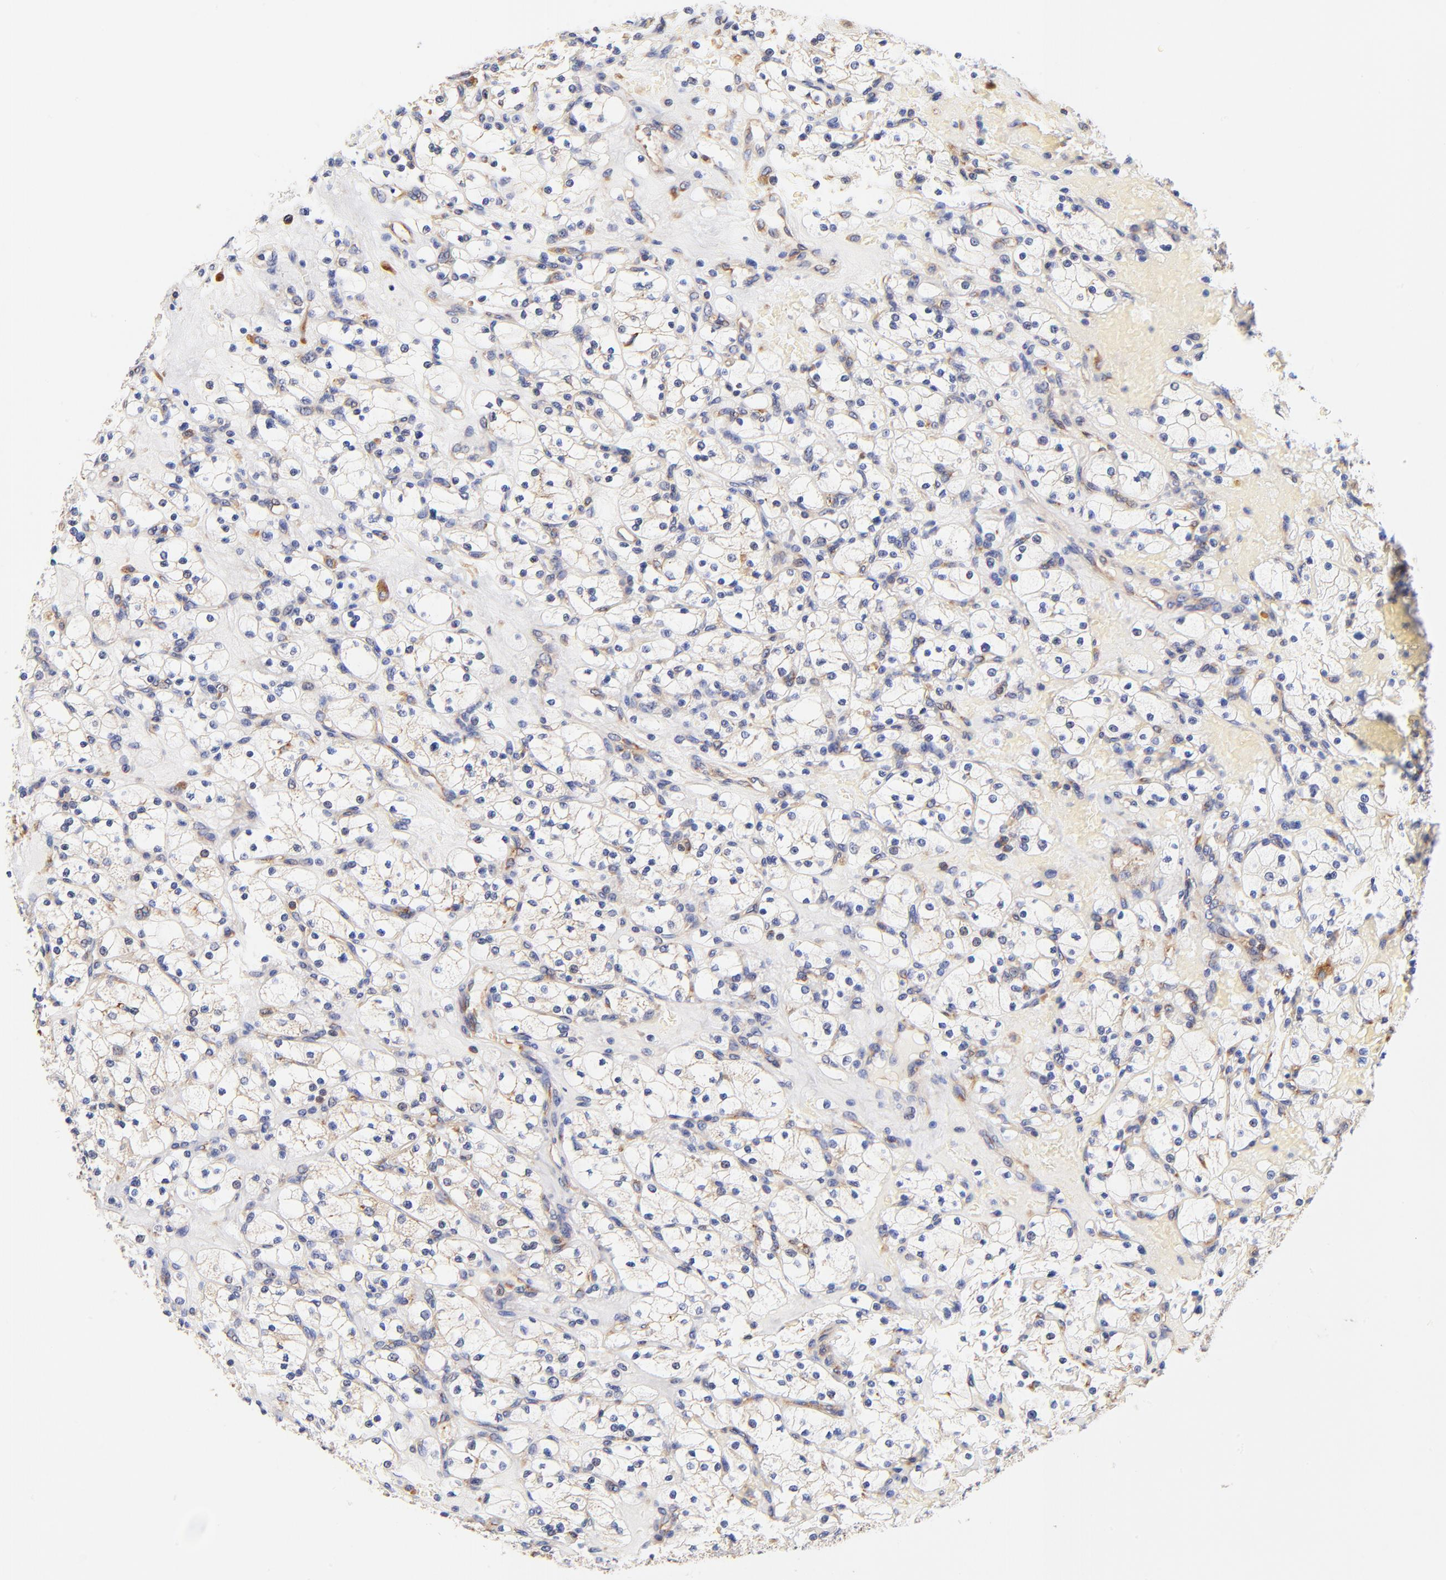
{"staining": {"intensity": "moderate", "quantity": "25%-75%", "location": "cytoplasmic/membranous"}, "tissue": "renal cancer", "cell_type": "Tumor cells", "image_type": "cancer", "snomed": [{"axis": "morphology", "description": "Adenocarcinoma, NOS"}, {"axis": "topography", "description": "Kidney"}], "caption": "Moderate cytoplasmic/membranous staining is seen in about 25%-75% of tumor cells in renal cancer (adenocarcinoma). The staining was performed using DAB to visualize the protein expression in brown, while the nuclei were stained in blue with hematoxylin (Magnification: 20x).", "gene": "RPL27", "patient": {"sex": "female", "age": 83}}